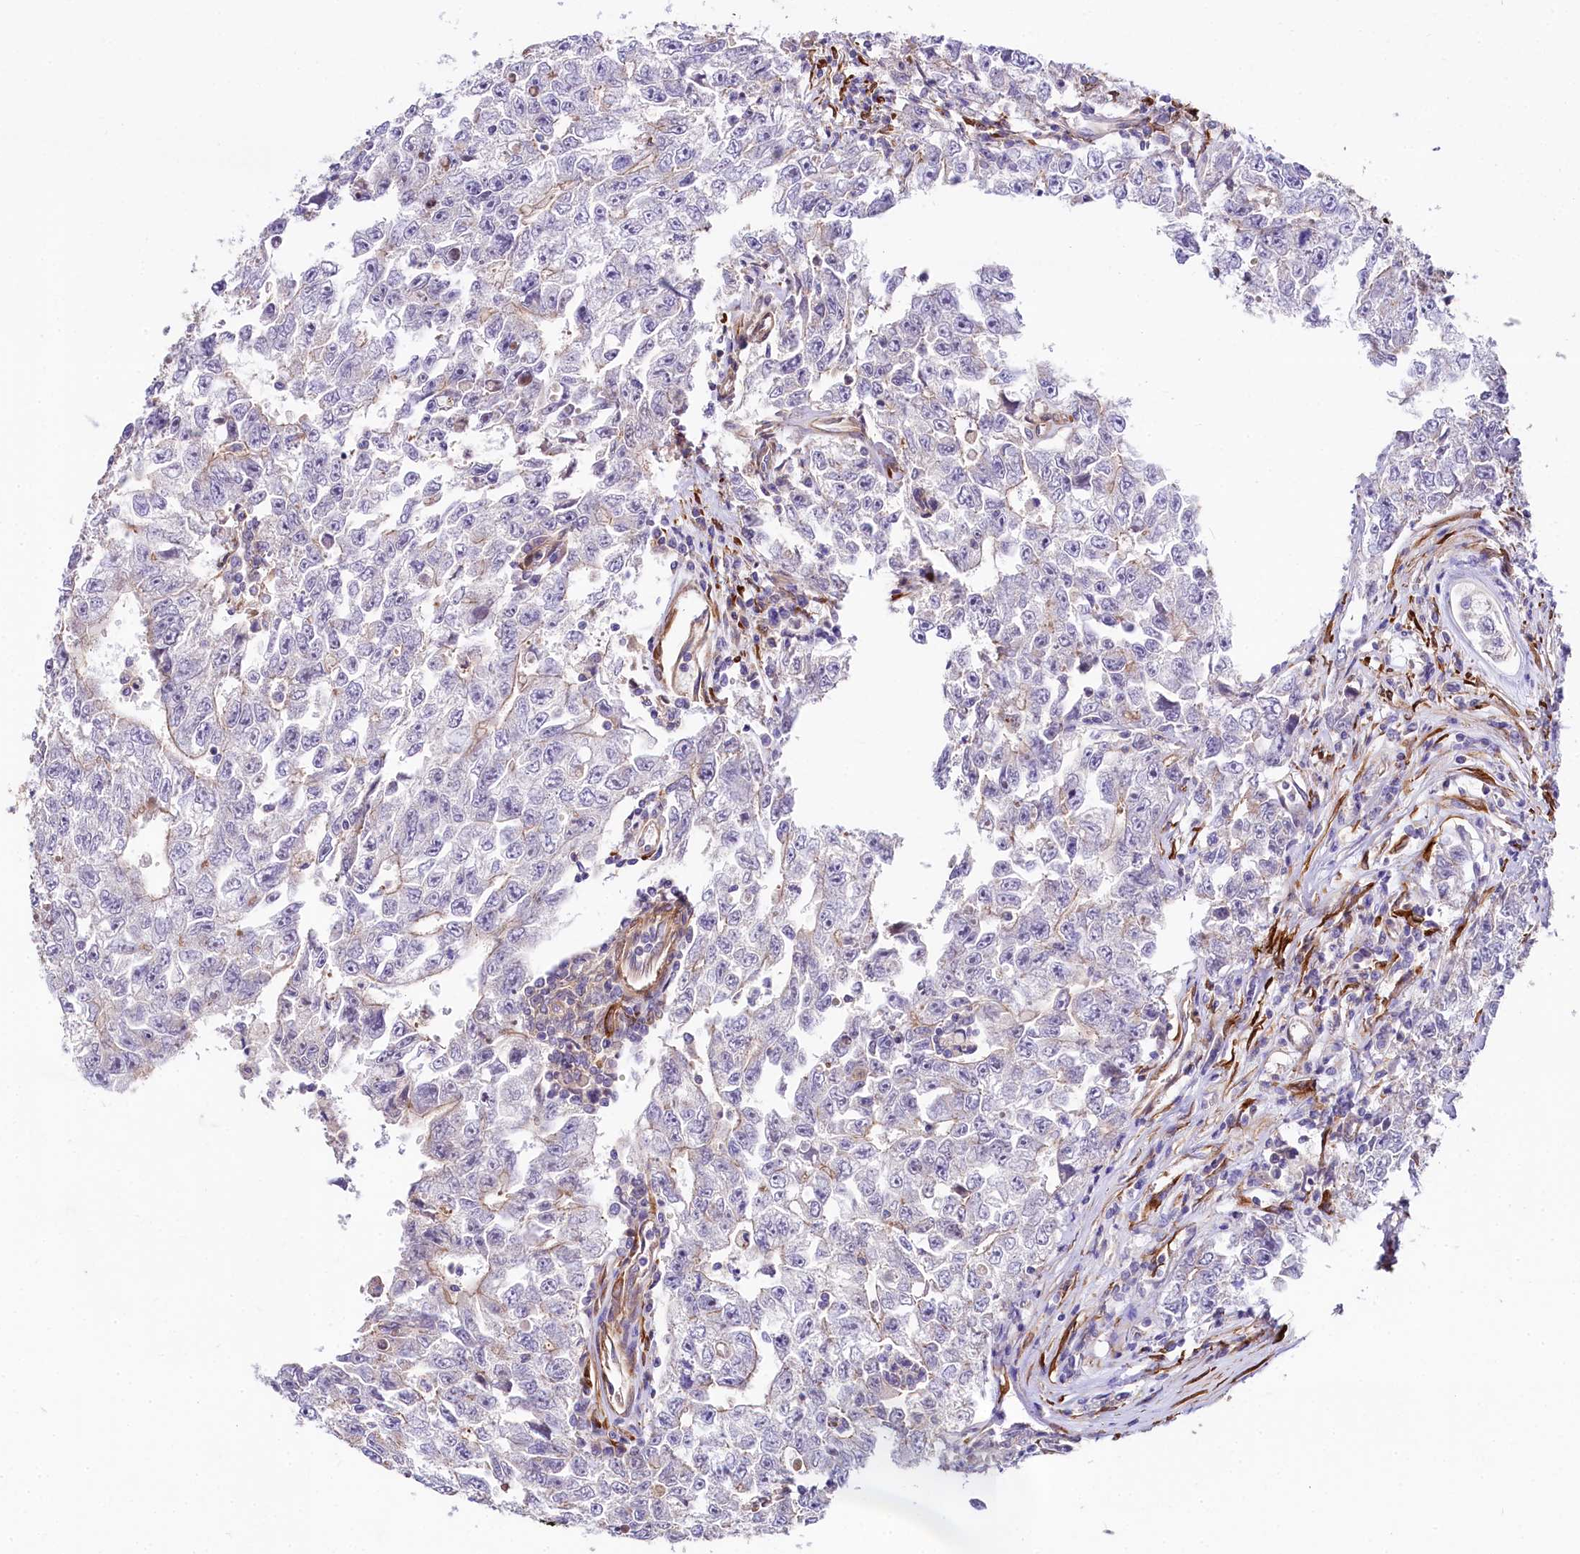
{"staining": {"intensity": "negative", "quantity": "none", "location": "none"}, "tissue": "testis cancer", "cell_type": "Tumor cells", "image_type": "cancer", "snomed": [{"axis": "morphology", "description": "Carcinoma, Embryonal, NOS"}, {"axis": "topography", "description": "Testis"}], "caption": "Immunohistochemistry image of human testis cancer (embryonal carcinoma) stained for a protein (brown), which demonstrates no staining in tumor cells. Nuclei are stained in blue.", "gene": "FCHSD2", "patient": {"sex": "male", "age": 17}}